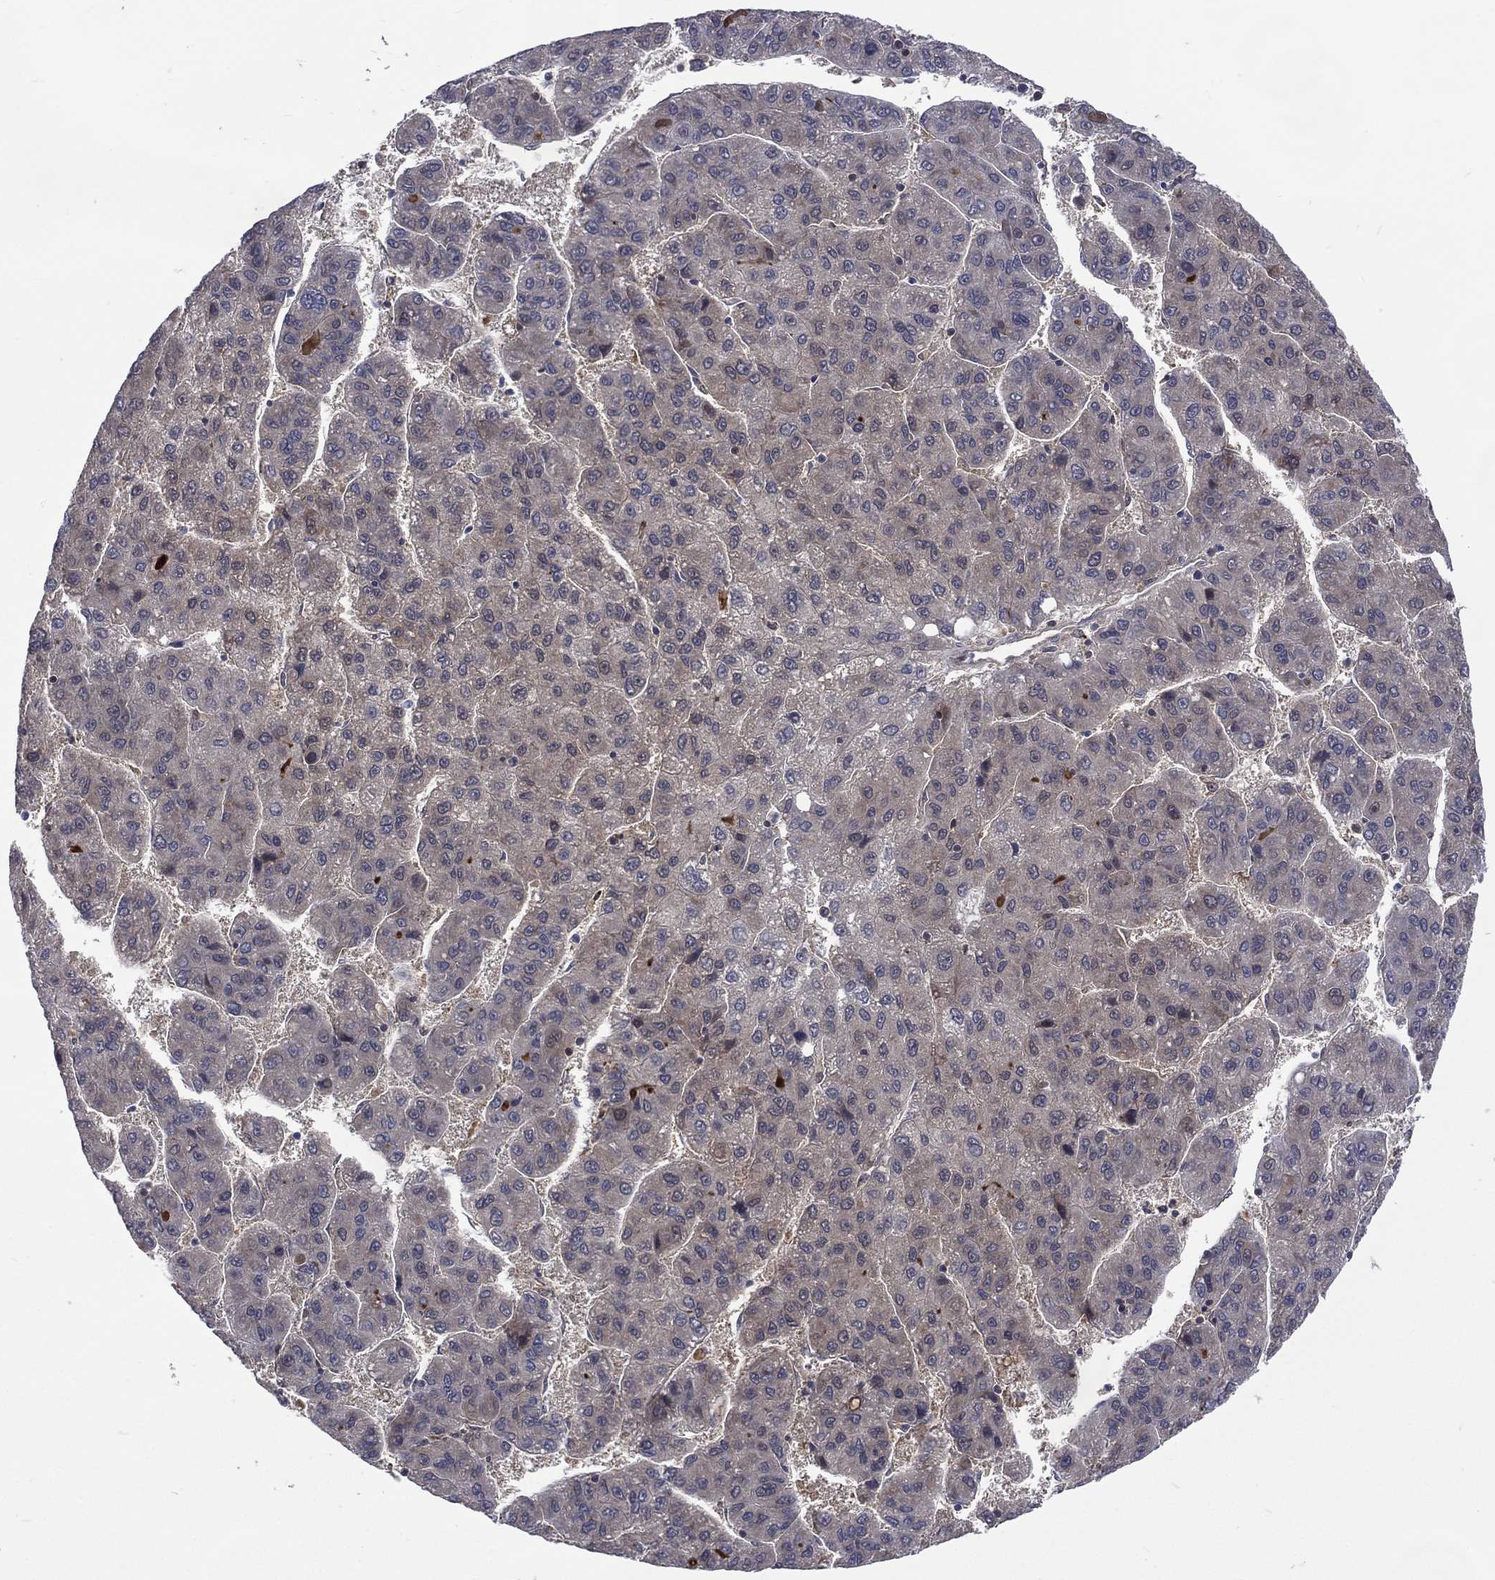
{"staining": {"intensity": "negative", "quantity": "none", "location": "none"}, "tissue": "liver cancer", "cell_type": "Tumor cells", "image_type": "cancer", "snomed": [{"axis": "morphology", "description": "Carcinoma, Hepatocellular, NOS"}, {"axis": "topography", "description": "Liver"}], "caption": "High magnification brightfield microscopy of liver cancer stained with DAB (brown) and counterstained with hematoxylin (blue): tumor cells show no significant expression.", "gene": "MTAP", "patient": {"sex": "female", "age": 82}}